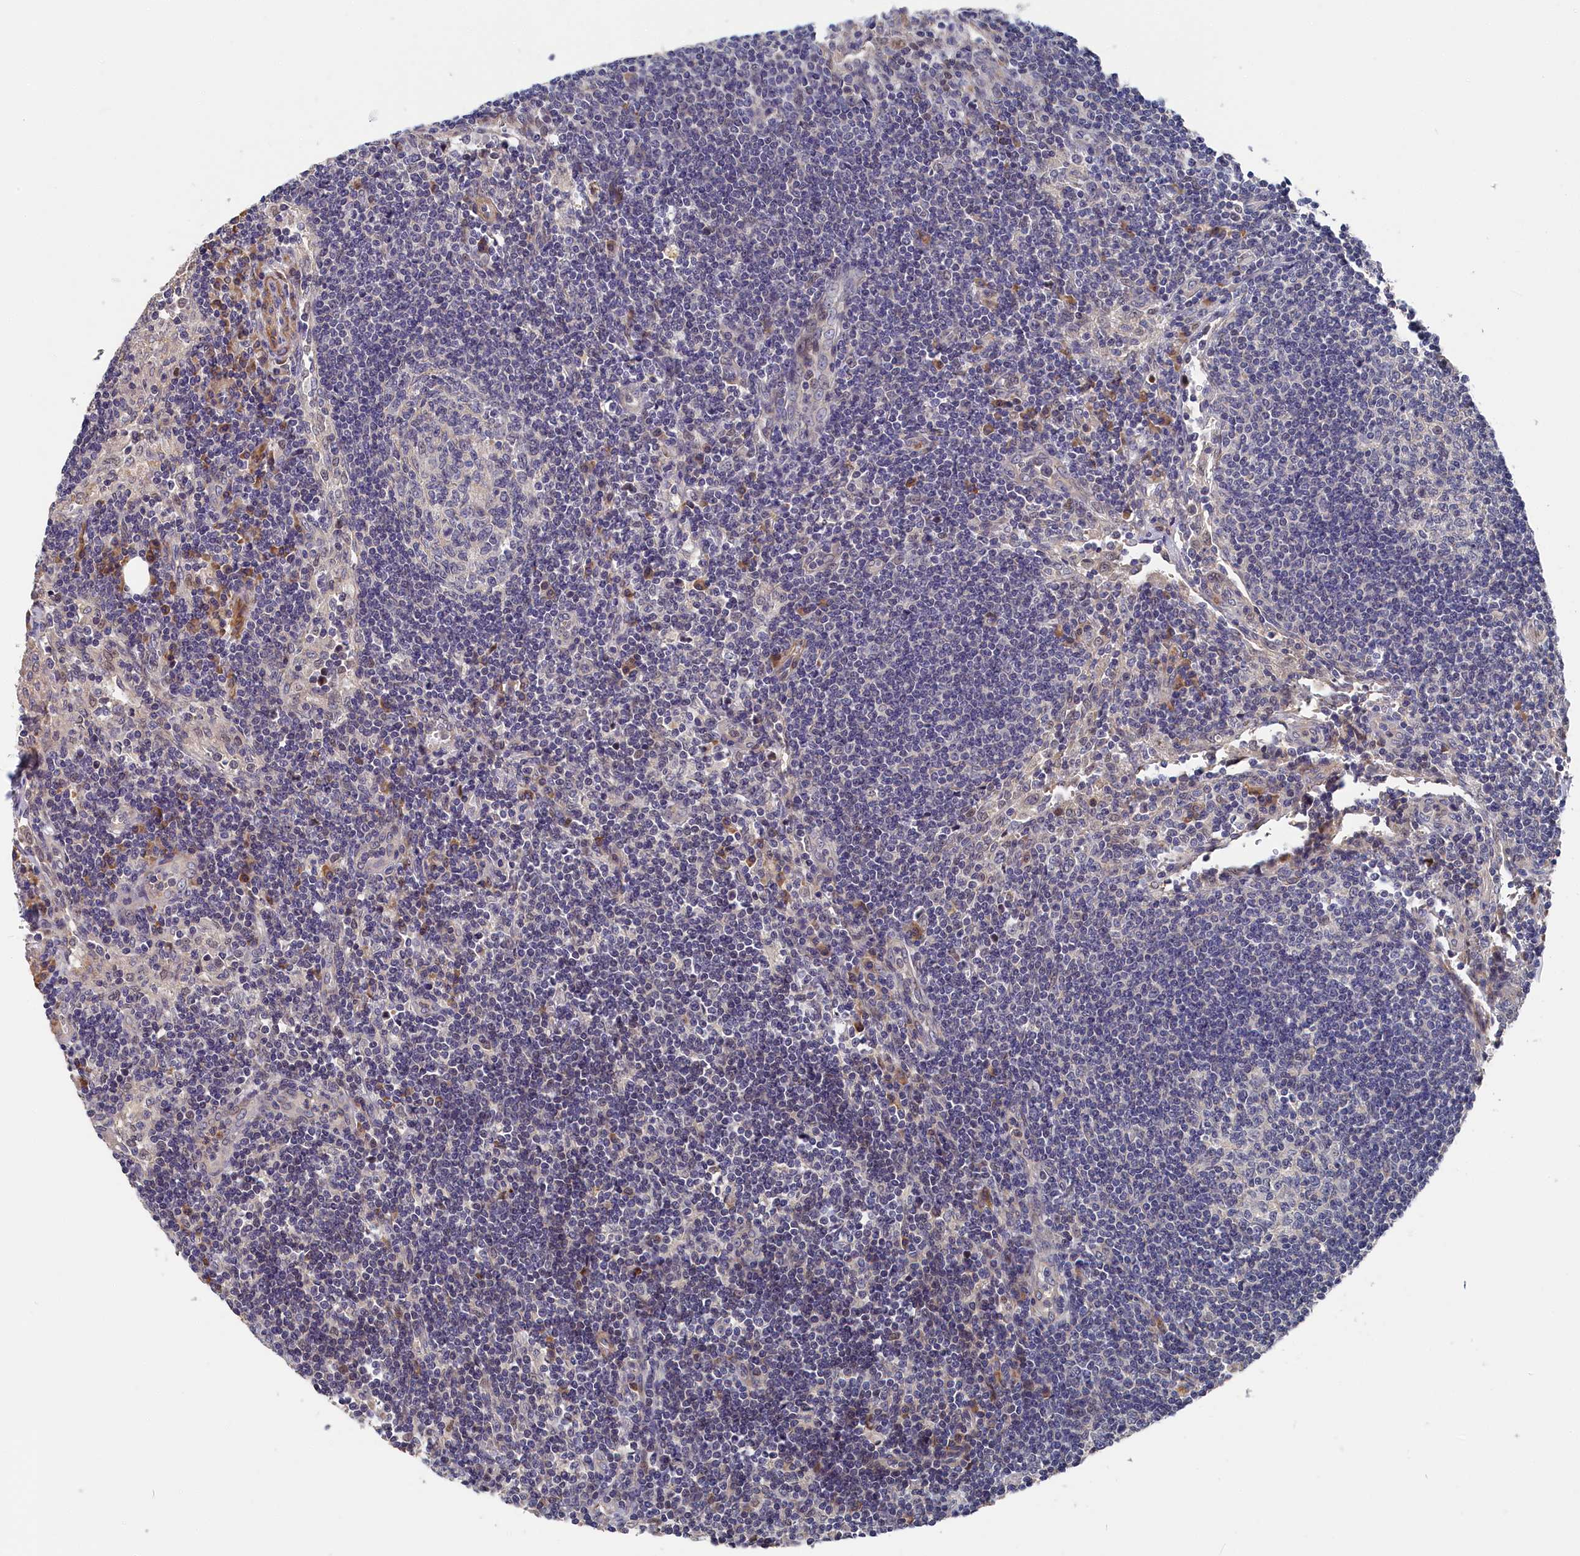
{"staining": {"intensity": "negative", "quantity": "none", "location": "none"}, "tissue": "lymph node", "cell_type": "Germinal center cells", "image_type": "normal", "snomed": [{"axis": "morphology", "description": "Normal tissue, NOS"}, {"axis": "topography", "description": "Lymph node"}], "caption": "Immunohistochemistry photomicrograph of benign human lymph node stained for a protein (brown), which reveals no staining in germinal center cells. (Stains: DAB (3,3'-diaminobenzidine) IHC with hematoxylin counter stain, Microscopy: brightfield microscopy at high magnification).", "gene": "CYB5D2", "patient": {"sex": "female", "age": 73}}